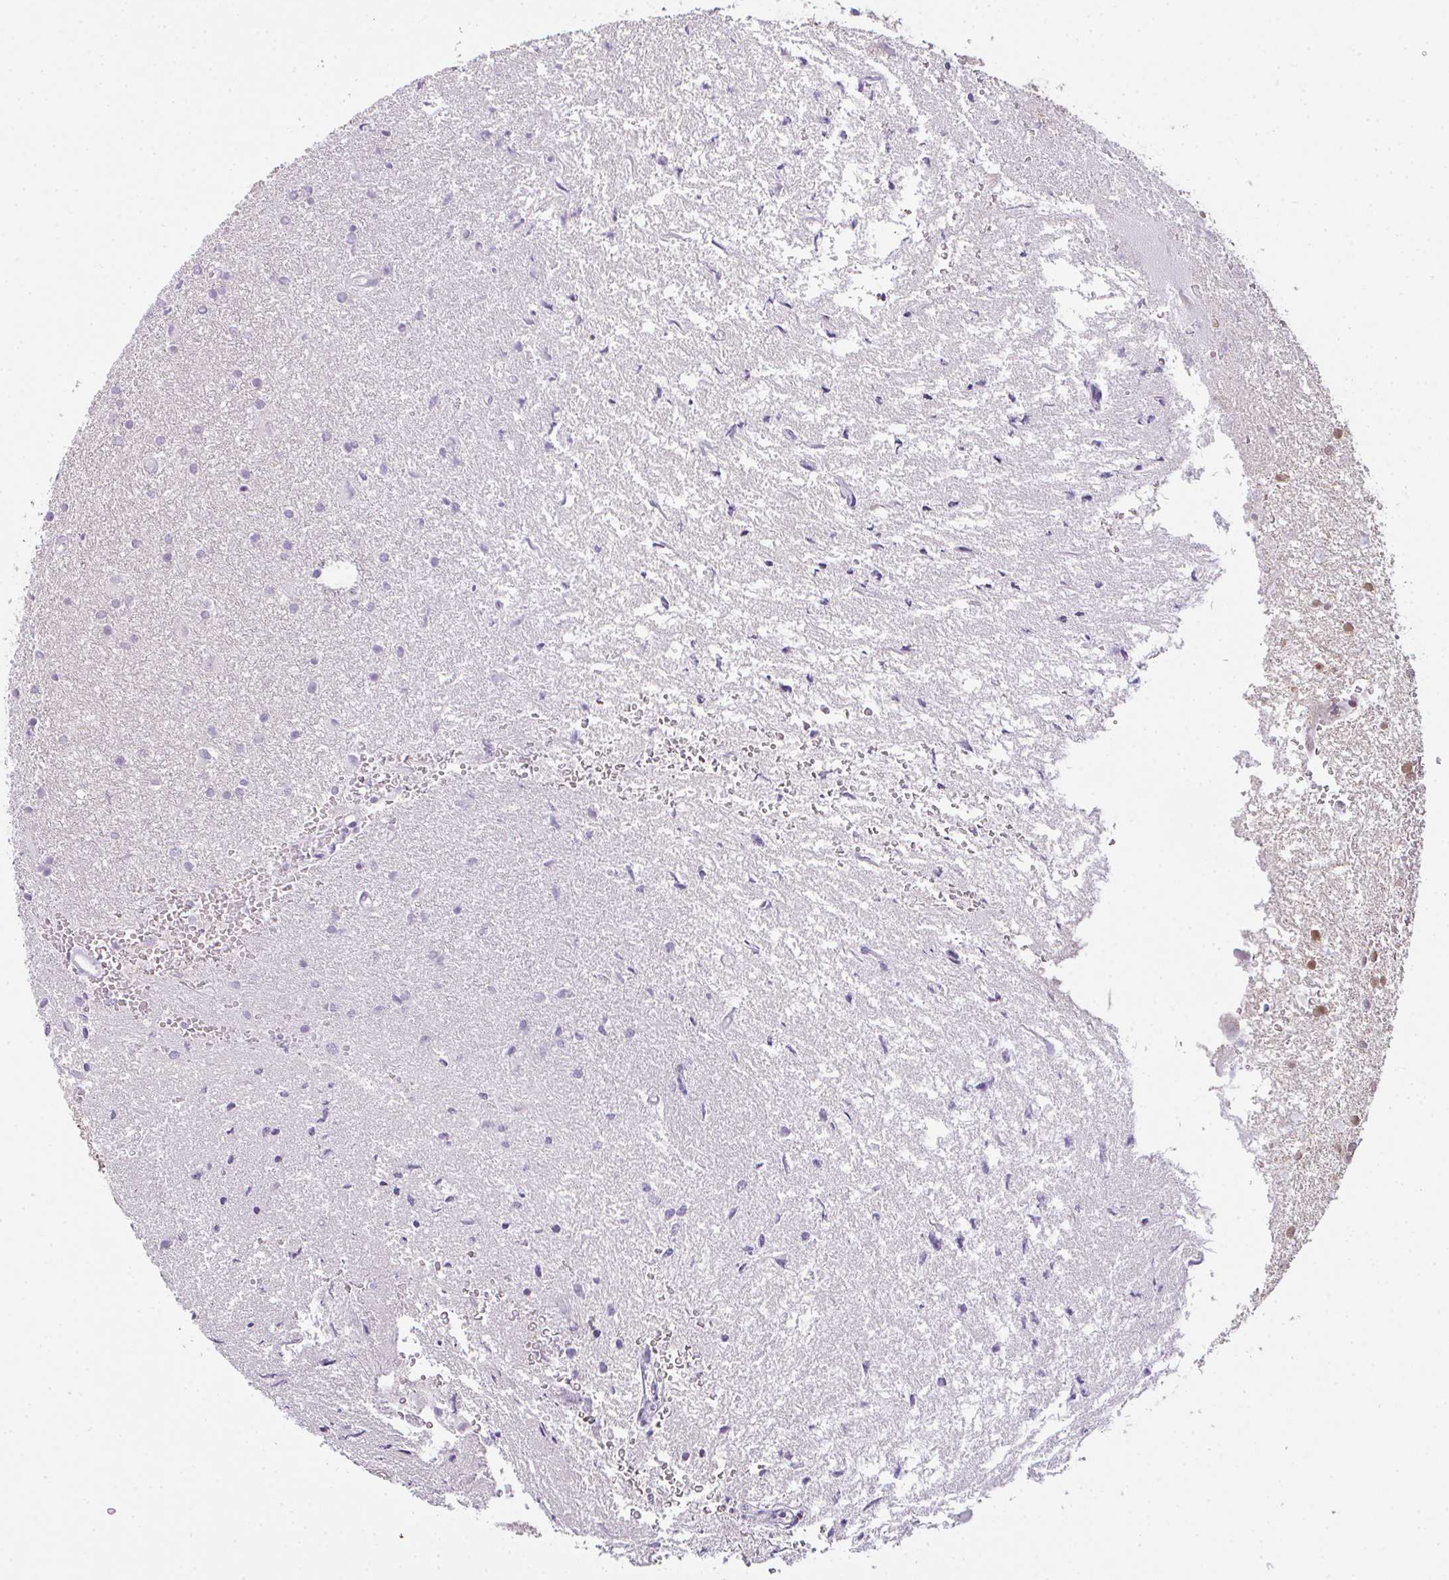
{"staining": {"intensity": "weak", "quantity": "<25%", "location": "cytoplasmic/membranous,nuclear"}, "tissue": "glioma", "cell_type": "Tumor cells", "image_type": "cancer", "snomed": [{"axis": "morphology", "description": "Glioma, malignant, High grade"}, {"axis": "topography", "description": "Brain"}], "caption": "Glioma was stained to show a protein in brown. There is no significant expression in tumor cells.", "gene": "CSE1L", "patient": {"sex": "female", "age": 50}}